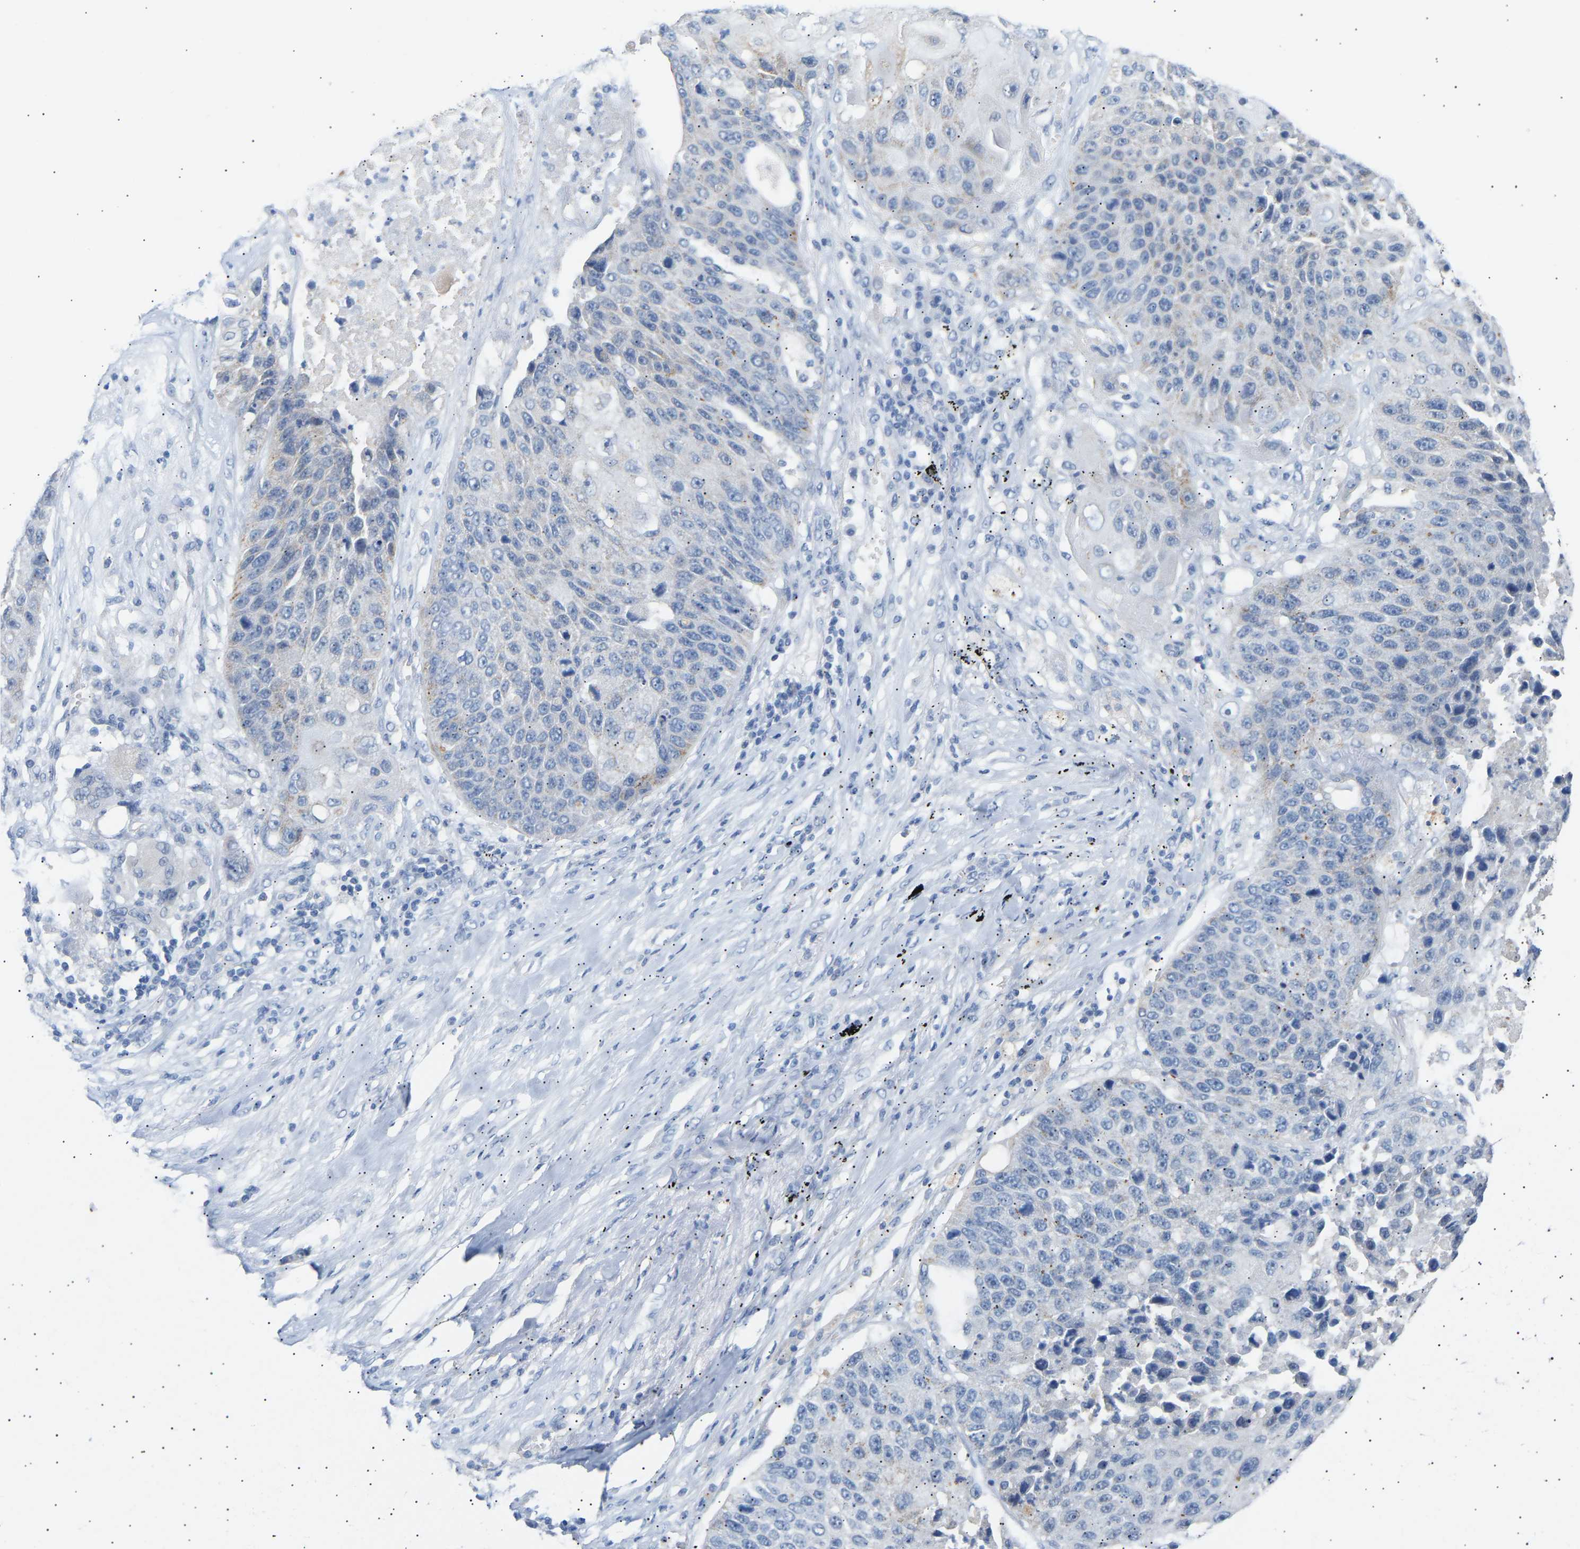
{"staining": {"intensity": "negative", "quantity": "none", "location": "none"}, "tissue": "lung cancer", "cell_type": "Tumor cells", "image_type": "cancer", "snomed": [{"axis": "morphology", "description": "Squamous cell carcinoma, NOS"}, {"axis": "topography", "description": "Lung"}], "caption": "Tumor cells show no significant protein expression in lung cancer.", "gene": "PEX1", "patient": {"sex": "male", "age": 61}}